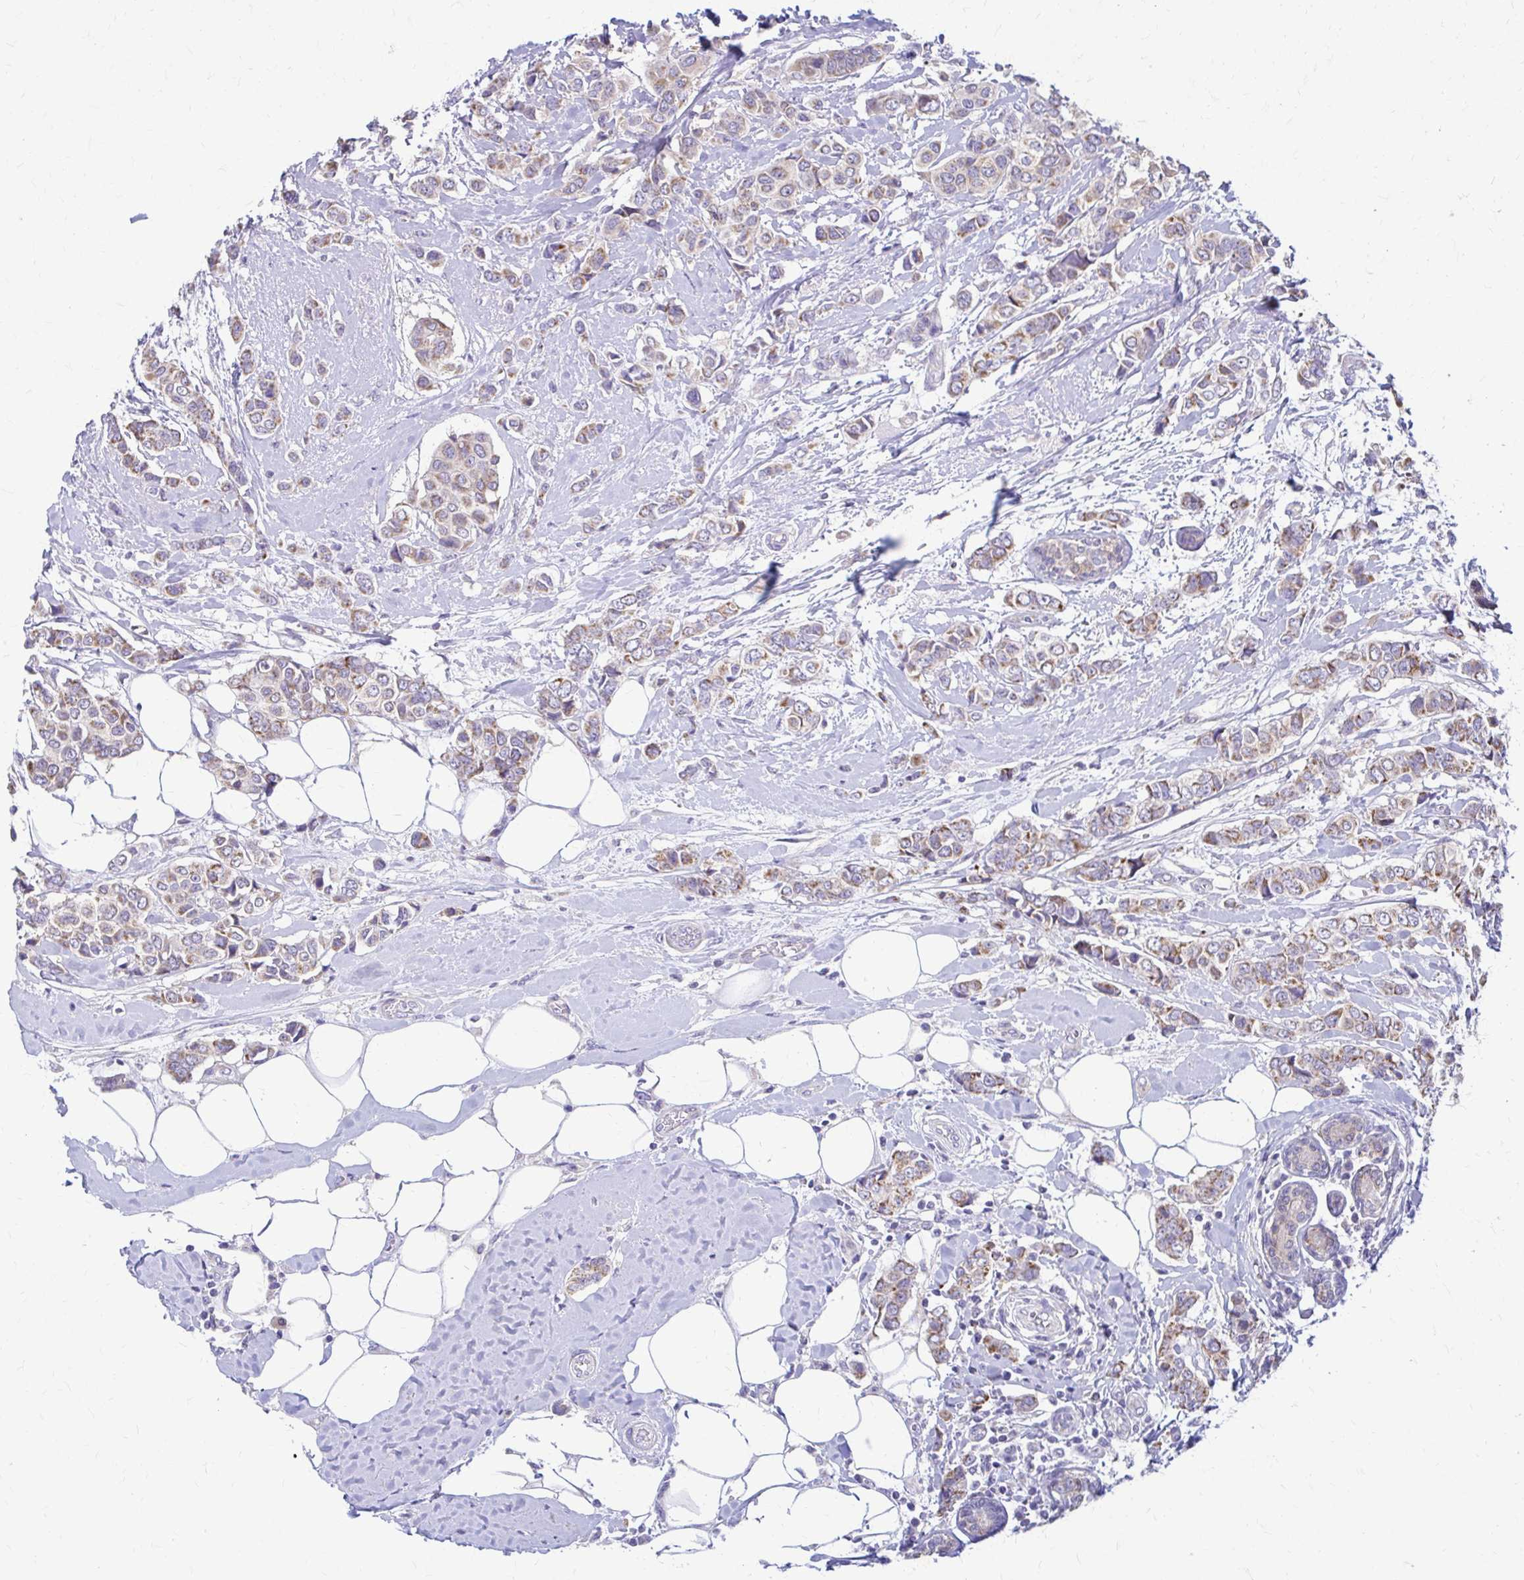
{"staining": {"intensity": "moderate", "quantity": "25%-75%", "location": "cytoplasmic/membranous"}, "tissue": "breast cancer", "cell_type": "Tumor cells", "image_type": "cancer", "snomed": [{"axis": "morphology", "description": "Lobular carcinoma"}, {"axis": "topography", "description": "Breast"}], "caption": "A medium amount of moderate cytoplasmic/membranous expression is seen in about 25%-75% of tumor cells in breast lobular carcinoma tissue. The staining was performed using DAB (3,3'-diaminobenzidine) to visualize the protein expression in brown, while the nuclei were stained in blue with hematoxylin (Magnification: 20x).", "gene": "SAMD13", "patient": {"sex": "female", "age": 51}}